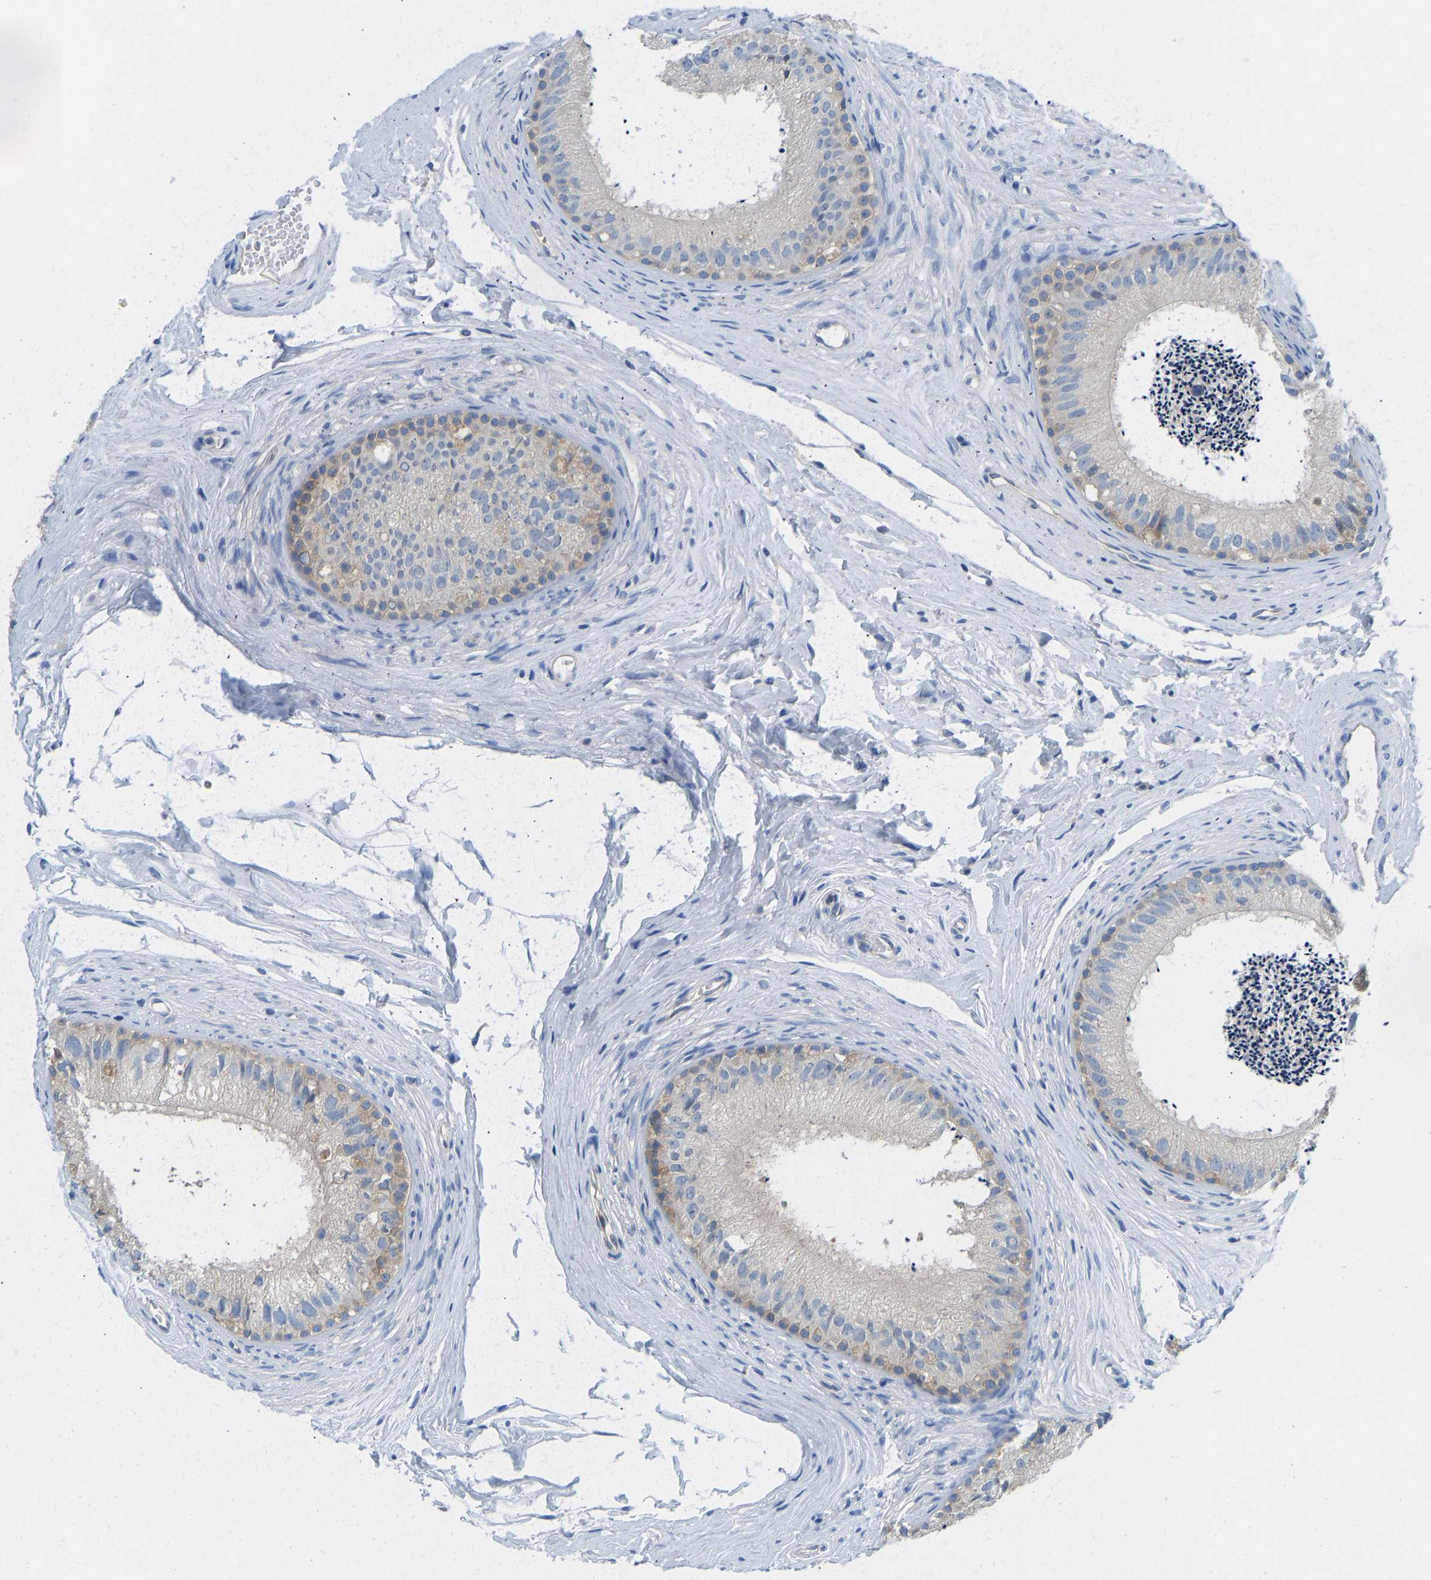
{"staining": {"intensity": "weak", "quantity": ">75%", "location": "cytoplasmic/membranous"}, "tissue": "epididymis", "cell_type": "Glandular cells", "image_type": "normal", "snomed": [{"axis": "morphology", "description": "Normal tissue, NOS"}, {"axis": "topography", "description": "Epididymis"}], "caption": "Glandular cells display low levels of weak cytoplasmic/membranous expression in approximately >75% of cells in benign epididymis.", "gene": "PPP3CA", "patient": {"sex": "male", "age": 56}}